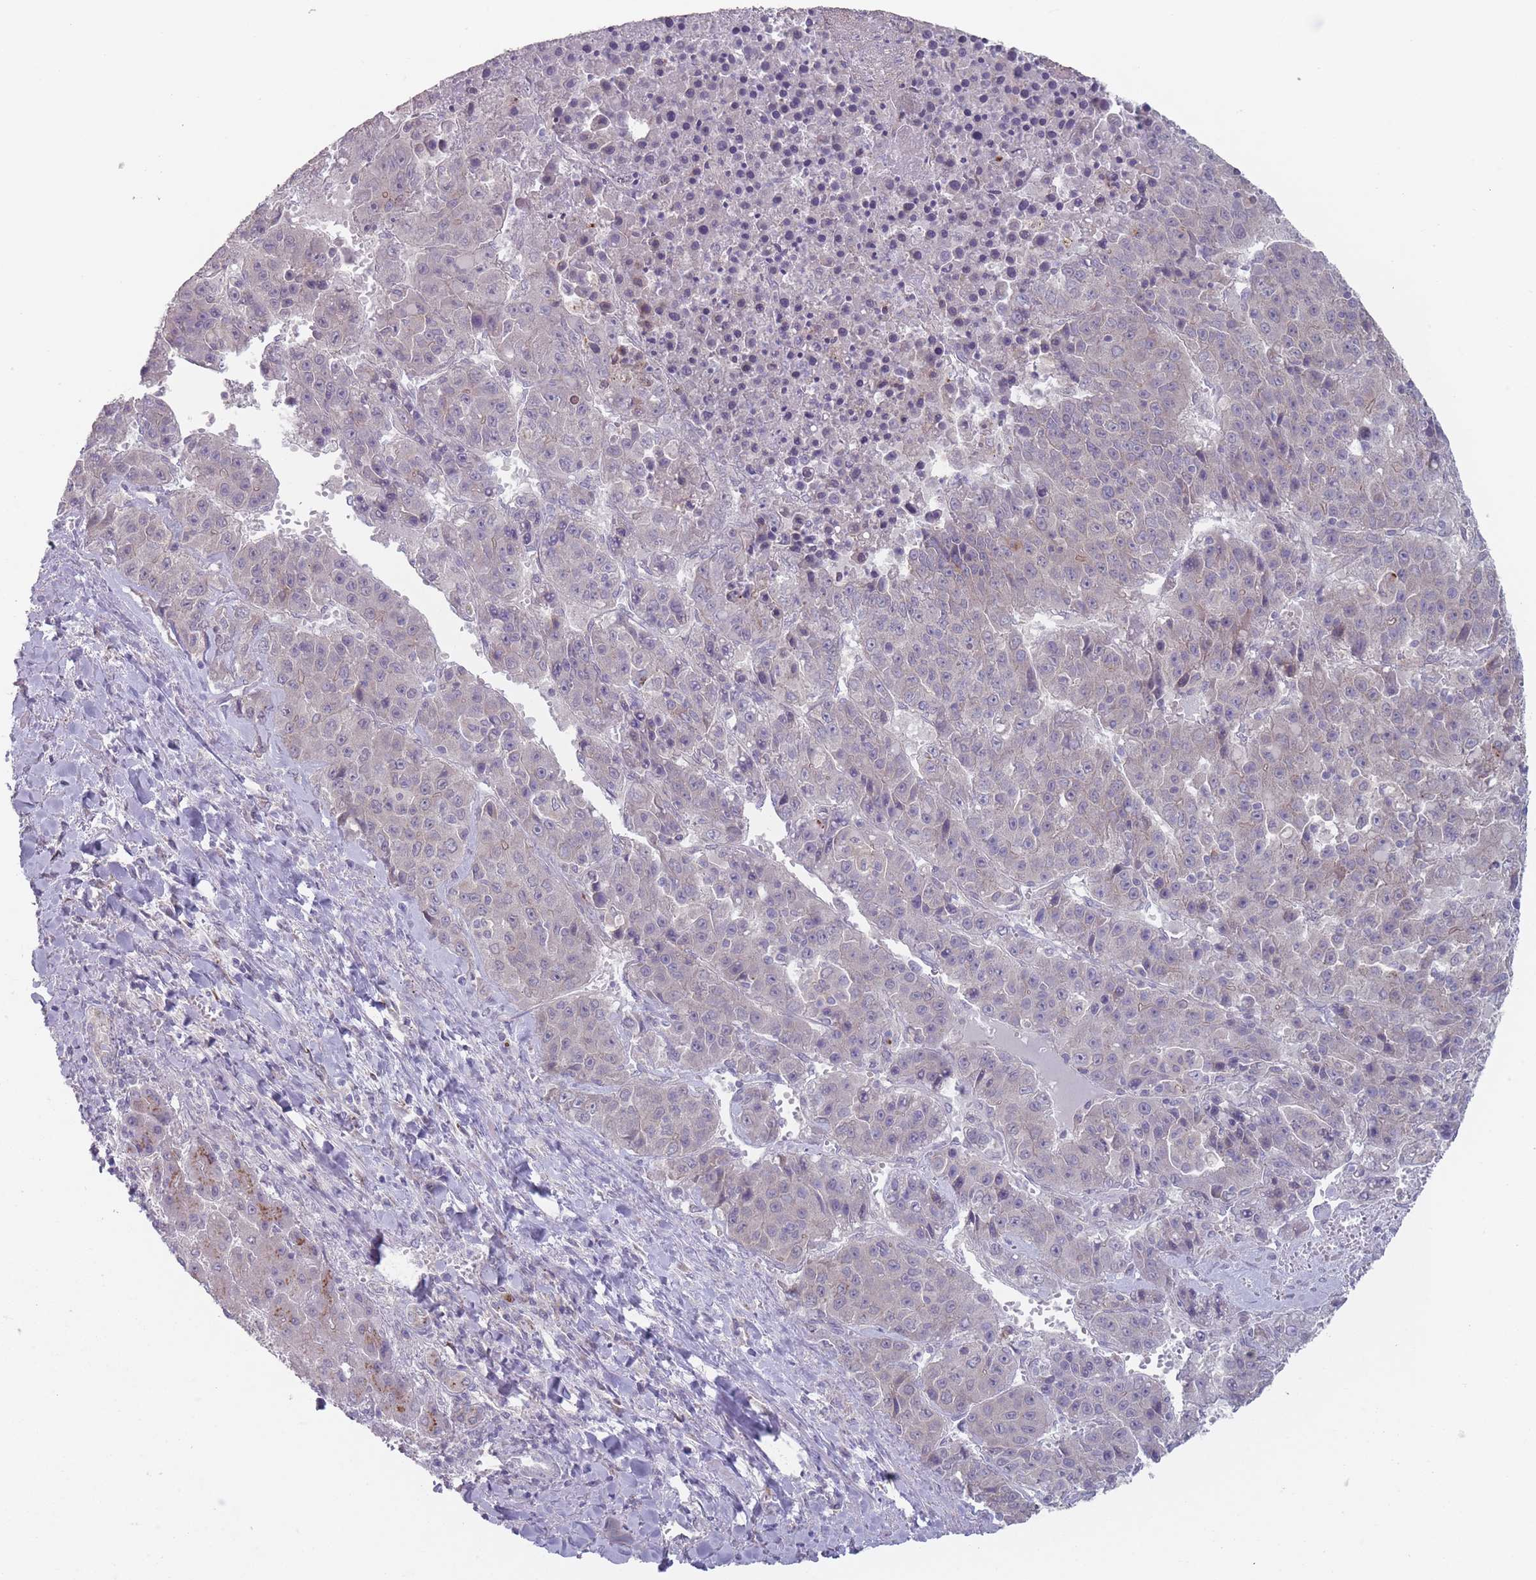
{"staining": {"intensity": "negative", "quantity": "none", "location": "none"}, "tissue": "liver cancer", "cell_type": "Tumor cells", "image_type": "cancer", "snomed": [{"axis": "morphology", "description": "Carcinoma, Hepatocellular, NOS"}, {"axis": "topography", "description": "Liver"}], "caption": "Liver hepatocellular carcinoma stained for a protein using IHC displays no staining tumor cells.", "gene": "AKAIN1", "patient": {"sex": "female", "age": 53}}